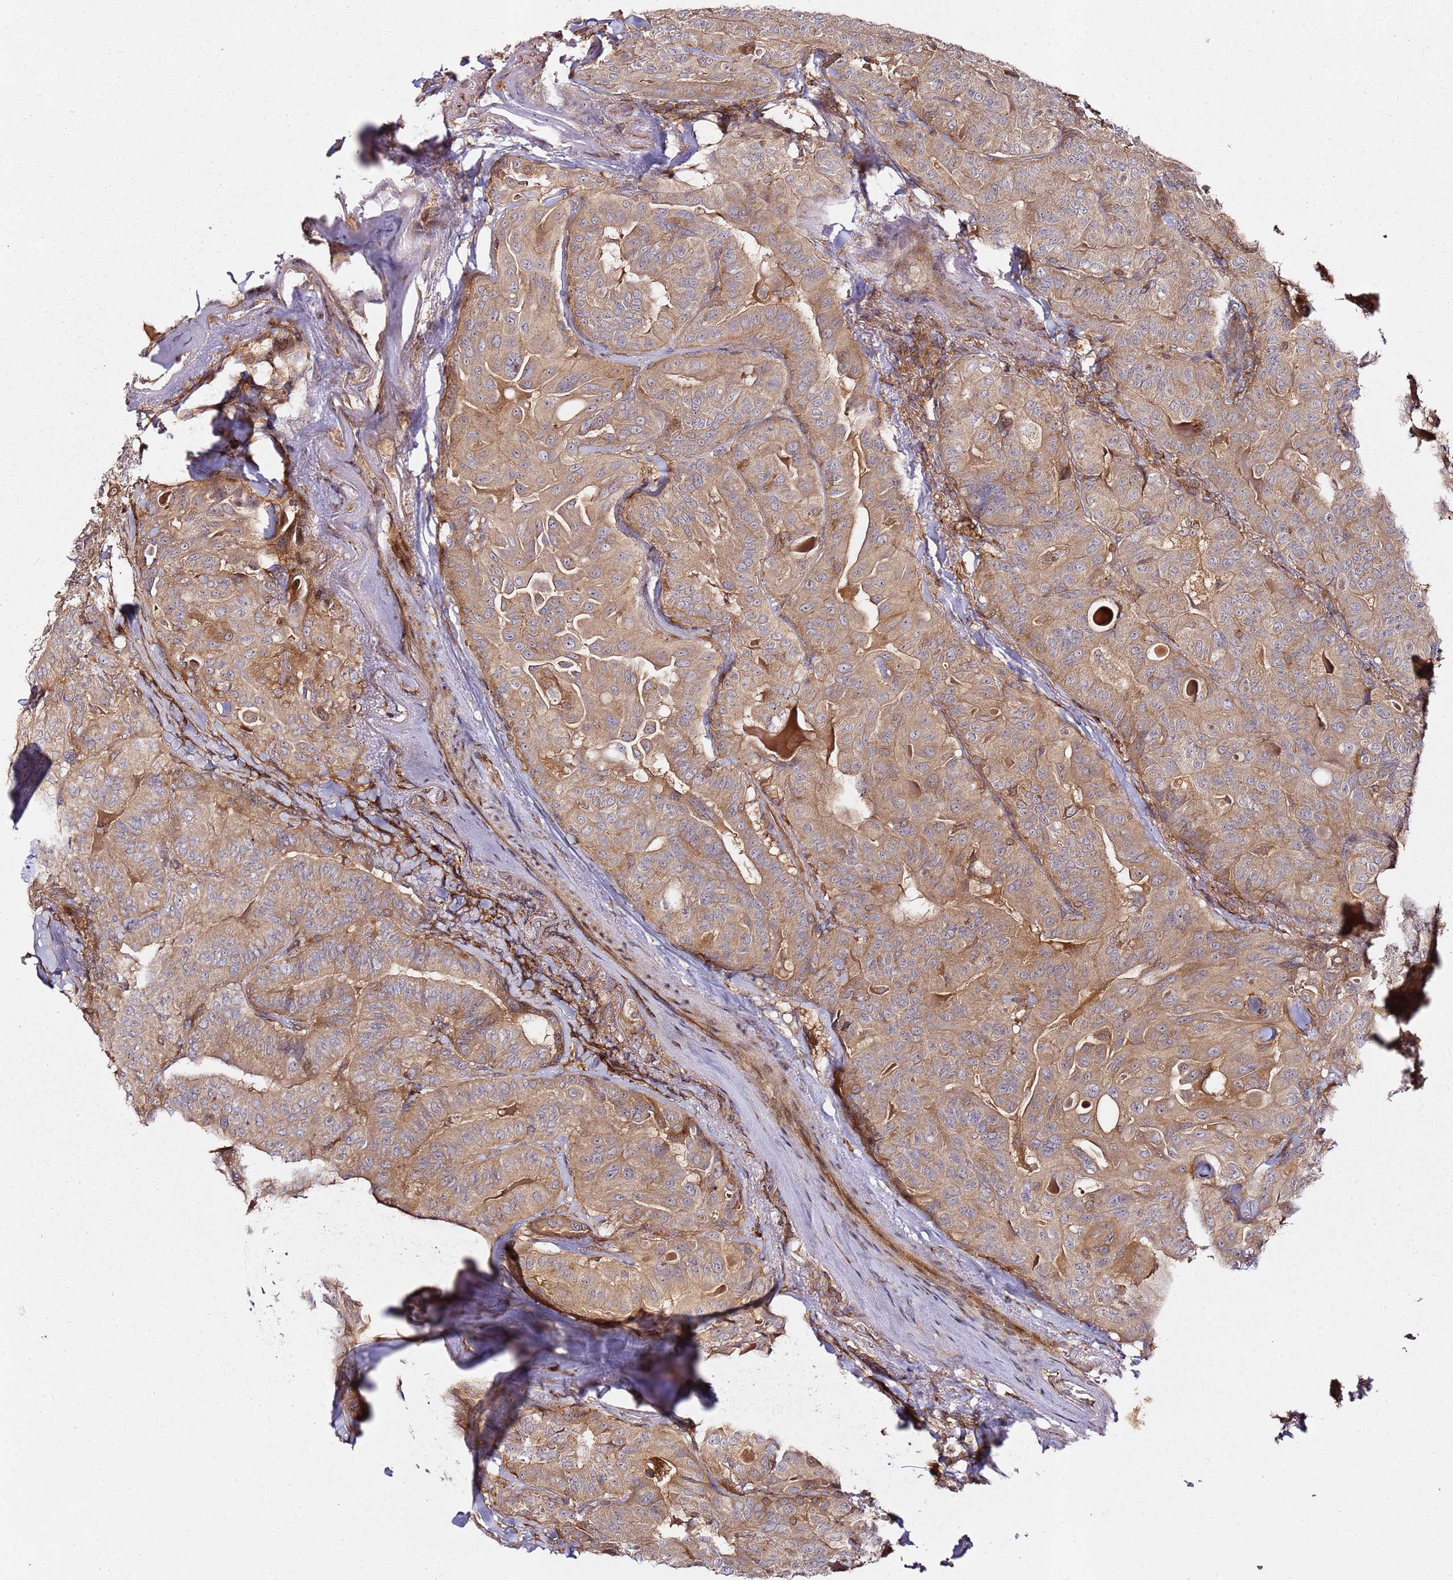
{"staining": {"intensity": "moderate", "quantity": ">75%", "location": "cytoplasmic/membranous"}, "tissue": "thyroid cancer", "cell_type": "Tumor cells", "image_type": "cancer", "snomed": [{"axis": "morphology", "description": "Papillary adenocarcinoma, NOS"}, {"axis": "topography", "description": "Thyroid gland"}], "caption": "IHC of human thyroid cancer (papillary adenocarcinoma) exhibits medium levels of moderate cytoplasmic/membranous staining in about >75% of tumor cells.", "gene": "PRMT7", "patient": {"sex": "female", "age": 68}}